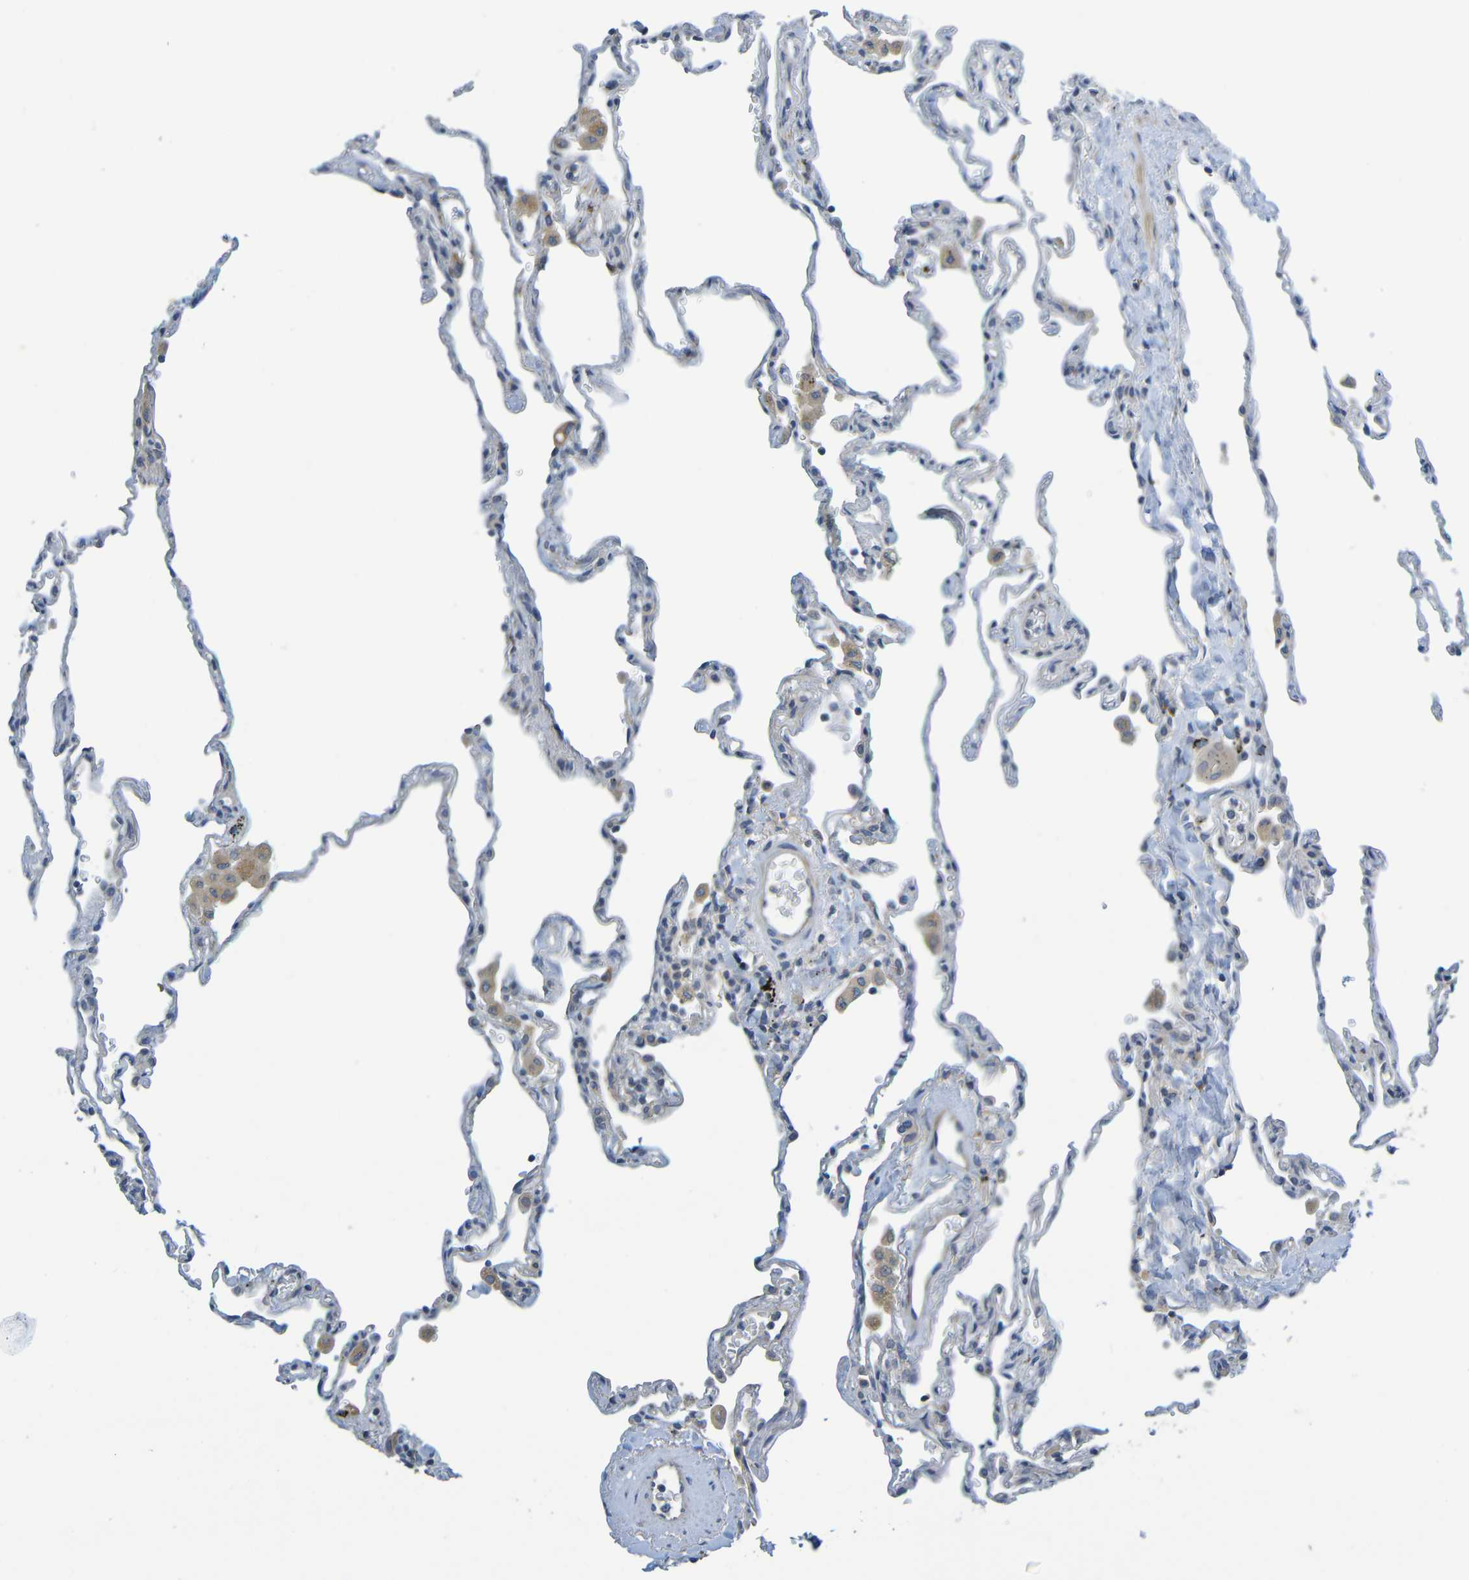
{"staining": {"intensity": "moderate", "quantity": "<25%", "location": "cytoplasmic/membranous"}, "tissue": "lung", "cell_type": "Alveolar cells", "image_type": "normal", "snomed": [{"axis": "morphology", "description": "Normal tissue, NOS"}, {"axis": "topography", "description": "Lung"}], "caption": "A micrograph of human lung stained for a protein displays moderate cytoplasmic/membranous brown staining in alveolar cells. (IHC, brightfield microscopy, high magnification).", "gene": "CYP4F2", "patient": {"sex": "male", "age": 59}}